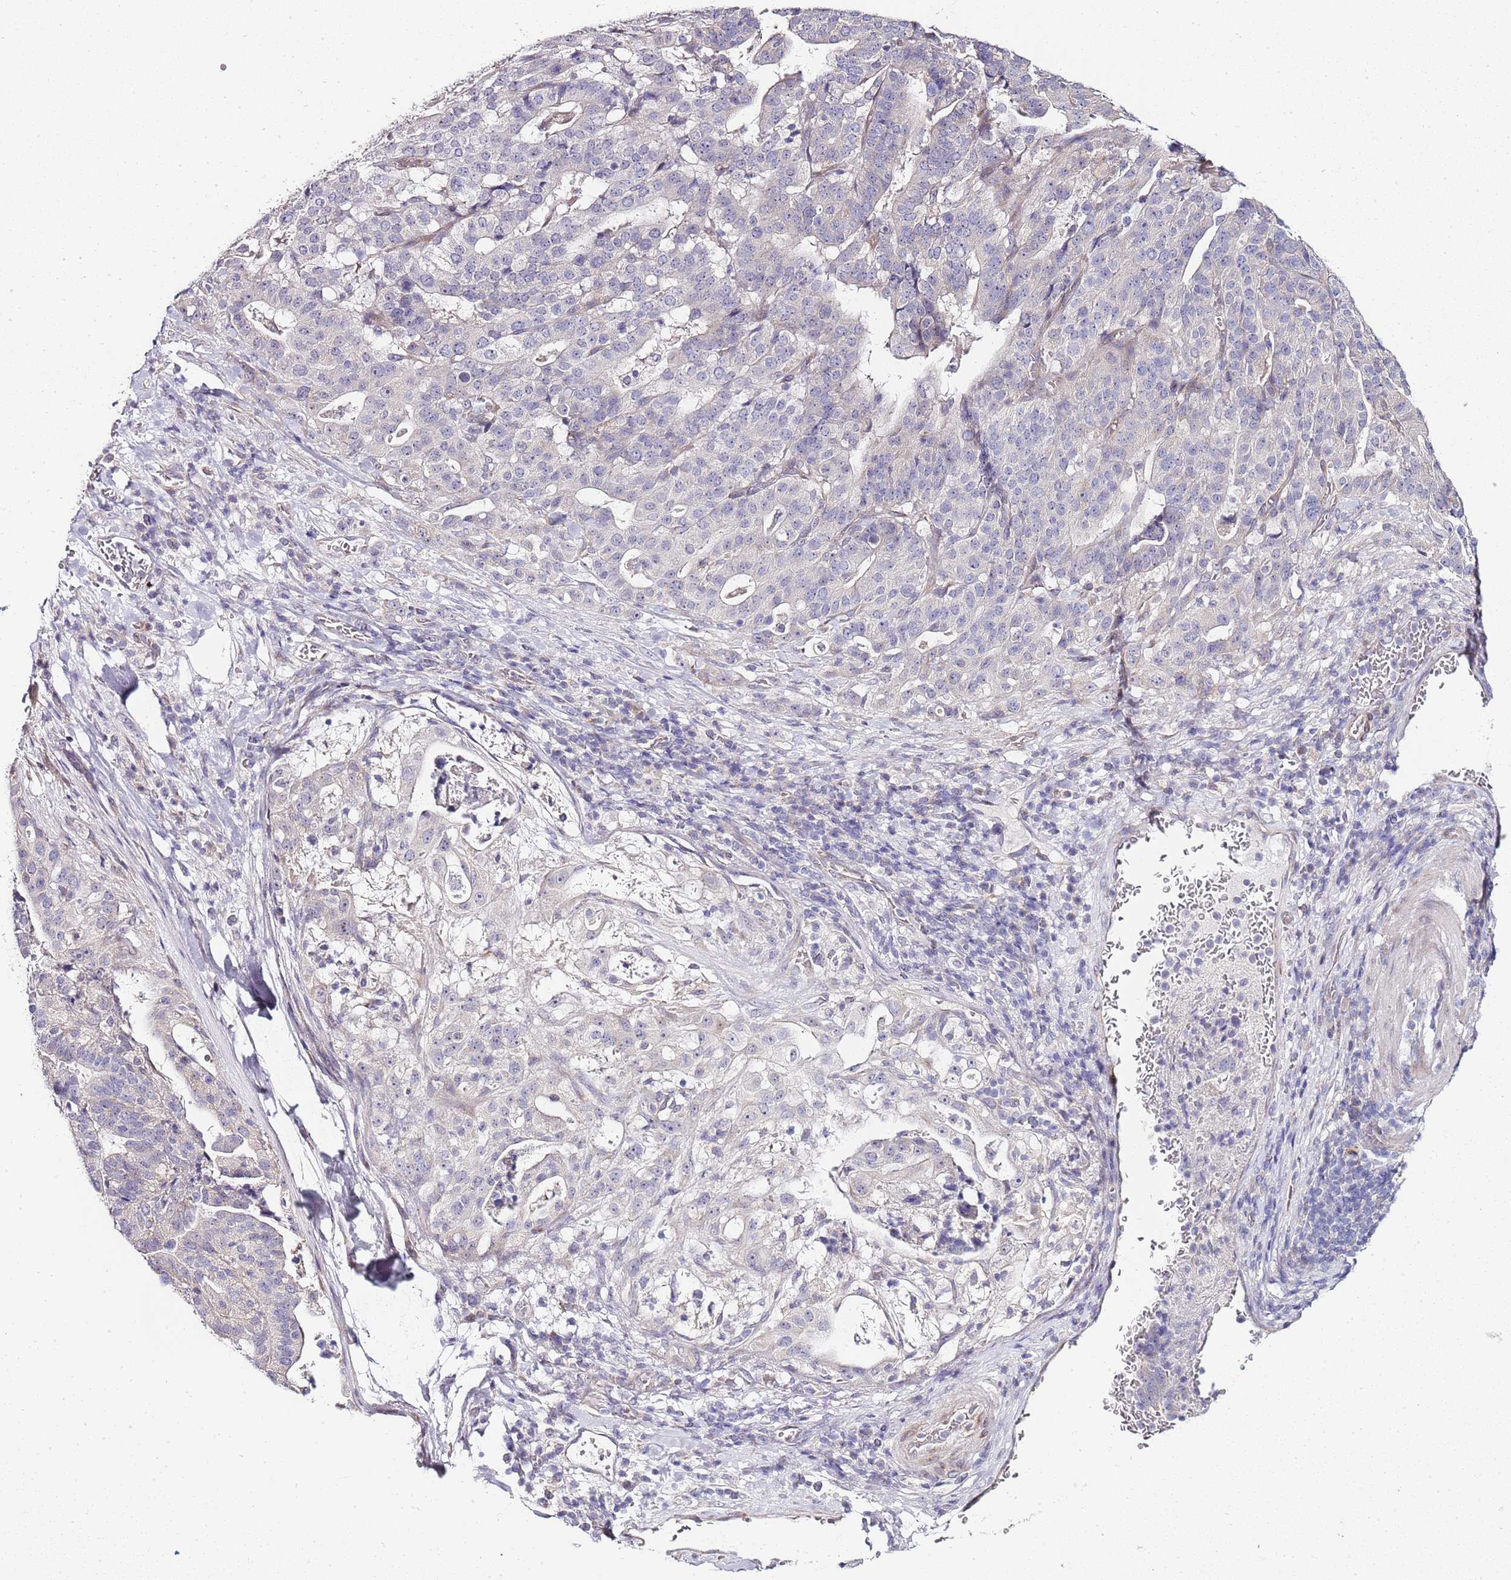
{"staining": {"intensity": "negative", "quantity": "none", "location": "none"}, "tissue": "stomach cancer", "cell_type": "Tumor cells", "image_type": "cancer", "snomed": [{"axis": "morphology", "description": "Adenocarcinoma, NOS"}, {"axis": "topography", "description": "Stomach"}], "caption": "Image shows no protein staining in tumor cells of adenocarcinoma (stomach) tissue.", "gene": "TBC1D9", "patient": {"sex": "male", "age": 48}}